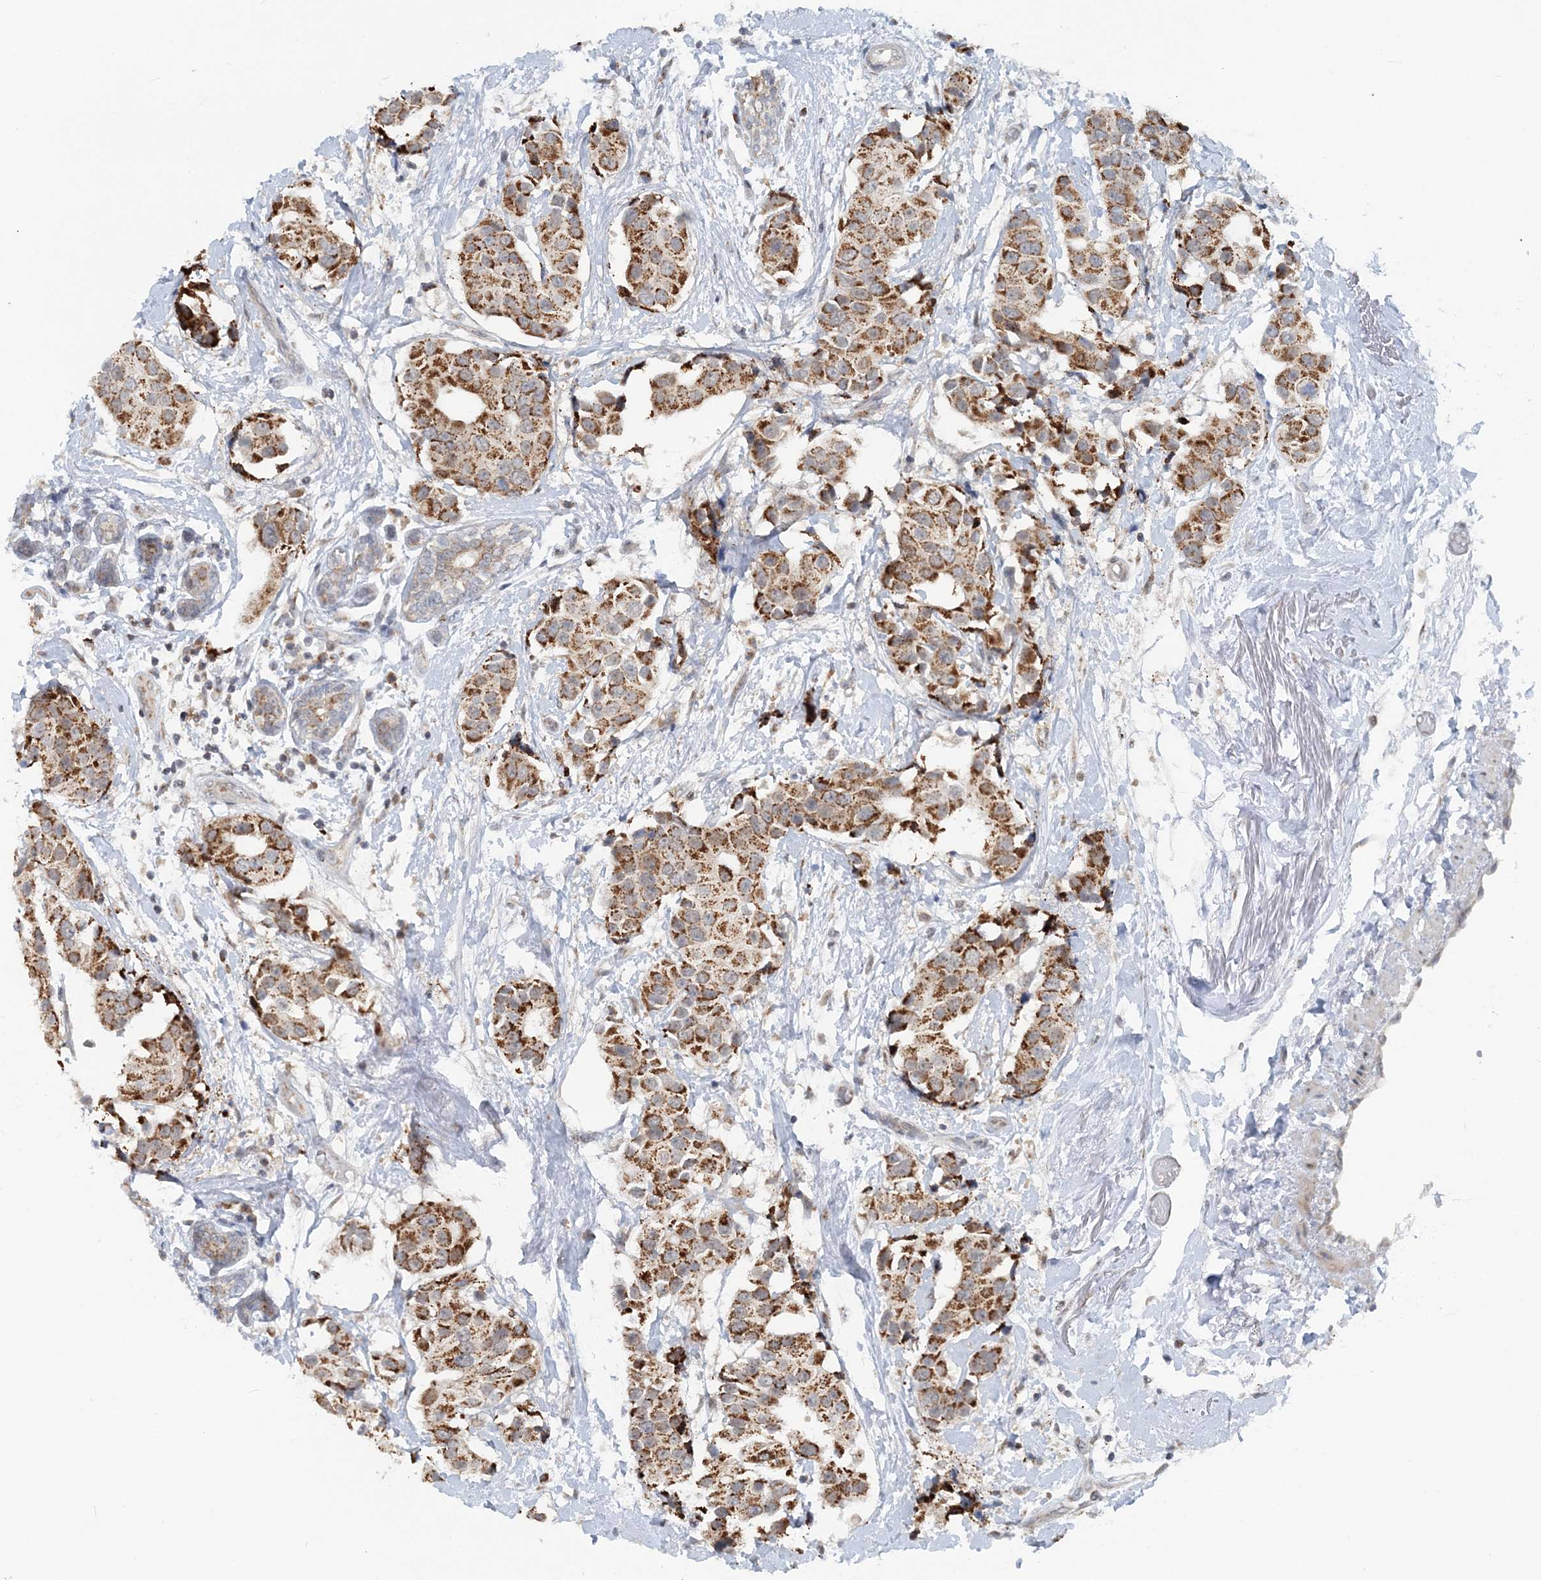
{"staining": {"intensity": "moderate", "quantity": ">75%", "location": "cytoplasmic/membranous"}, "tissue": "breast cancer", "cell_type": "Tumor cells", "image_type": "cancer", "snomed": [{"axis": "morphology", "description": "Normal tissue, NOS"}, {"axis": "morphology", "description": "Duct carcinoma"}, {"axis": "topography", "description": "Breast"}], "caption": "This is an image of IHC staining of breast cancer (intraductal carcinoma), which shows moderate expression in the cytoplasmic/membranous of tumor cells.", "gene": "RNF150", "patient": {"sex": "female", "age": 39}}